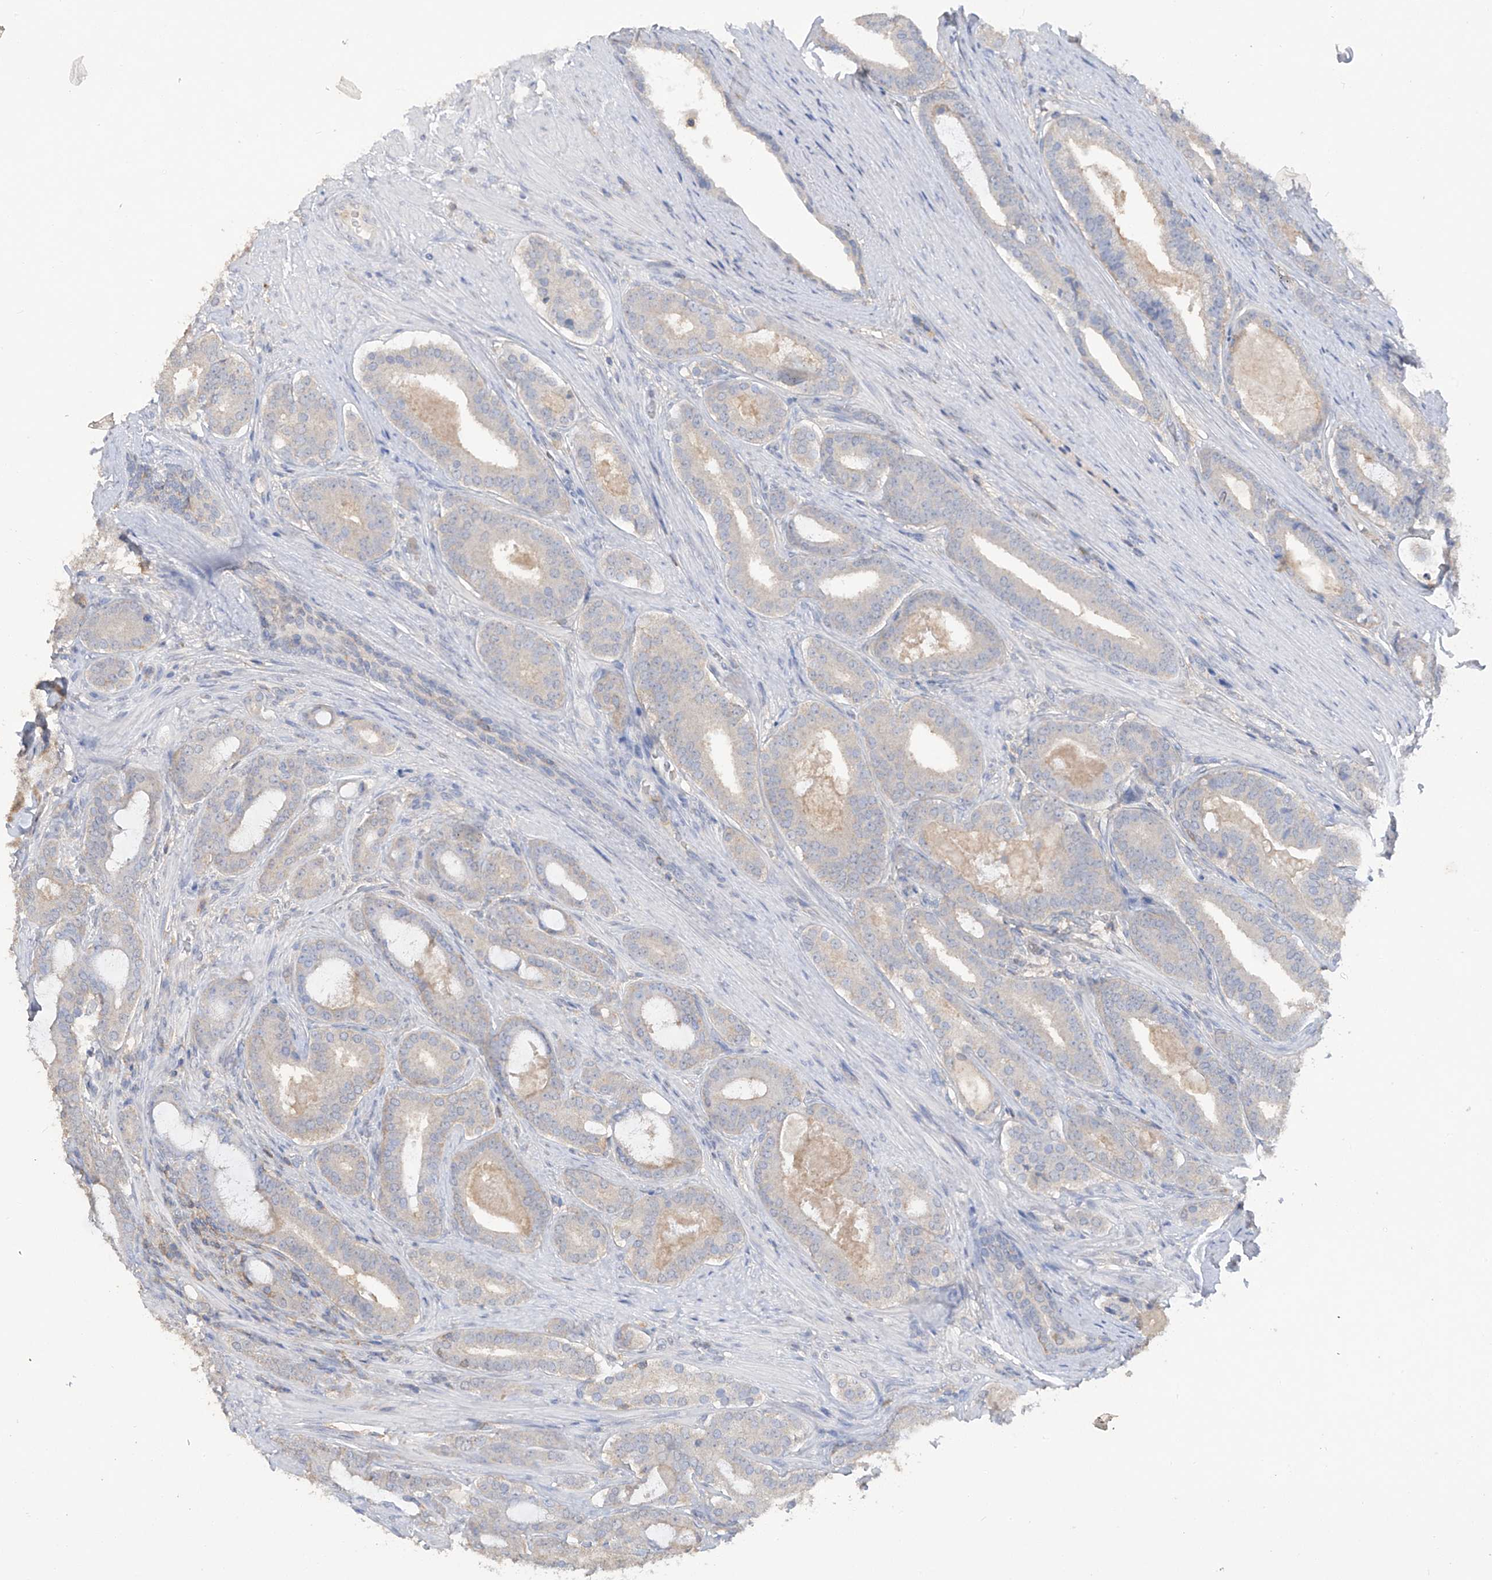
{"staining": {"intensity": "weak", "quantity": "<25%", "location": "cytoplasmic/membranous"}, "tissue": "prostate cancer", "cell_type": "Tumor cells", "image_type": "cancer", "snomed": [{"axis": "morphology", "description": "Adenocarcinoma, High grade"}, {"axis": "topography", "description": "Prostate"}], "caption": "This is an immunohistochemistry histopathology image of prostate cancer (high-grade adenocarcinoma). There is no expression in tumor cells.", "gene": "HAS3", "patient": {"sex": "male", "age": 60}}